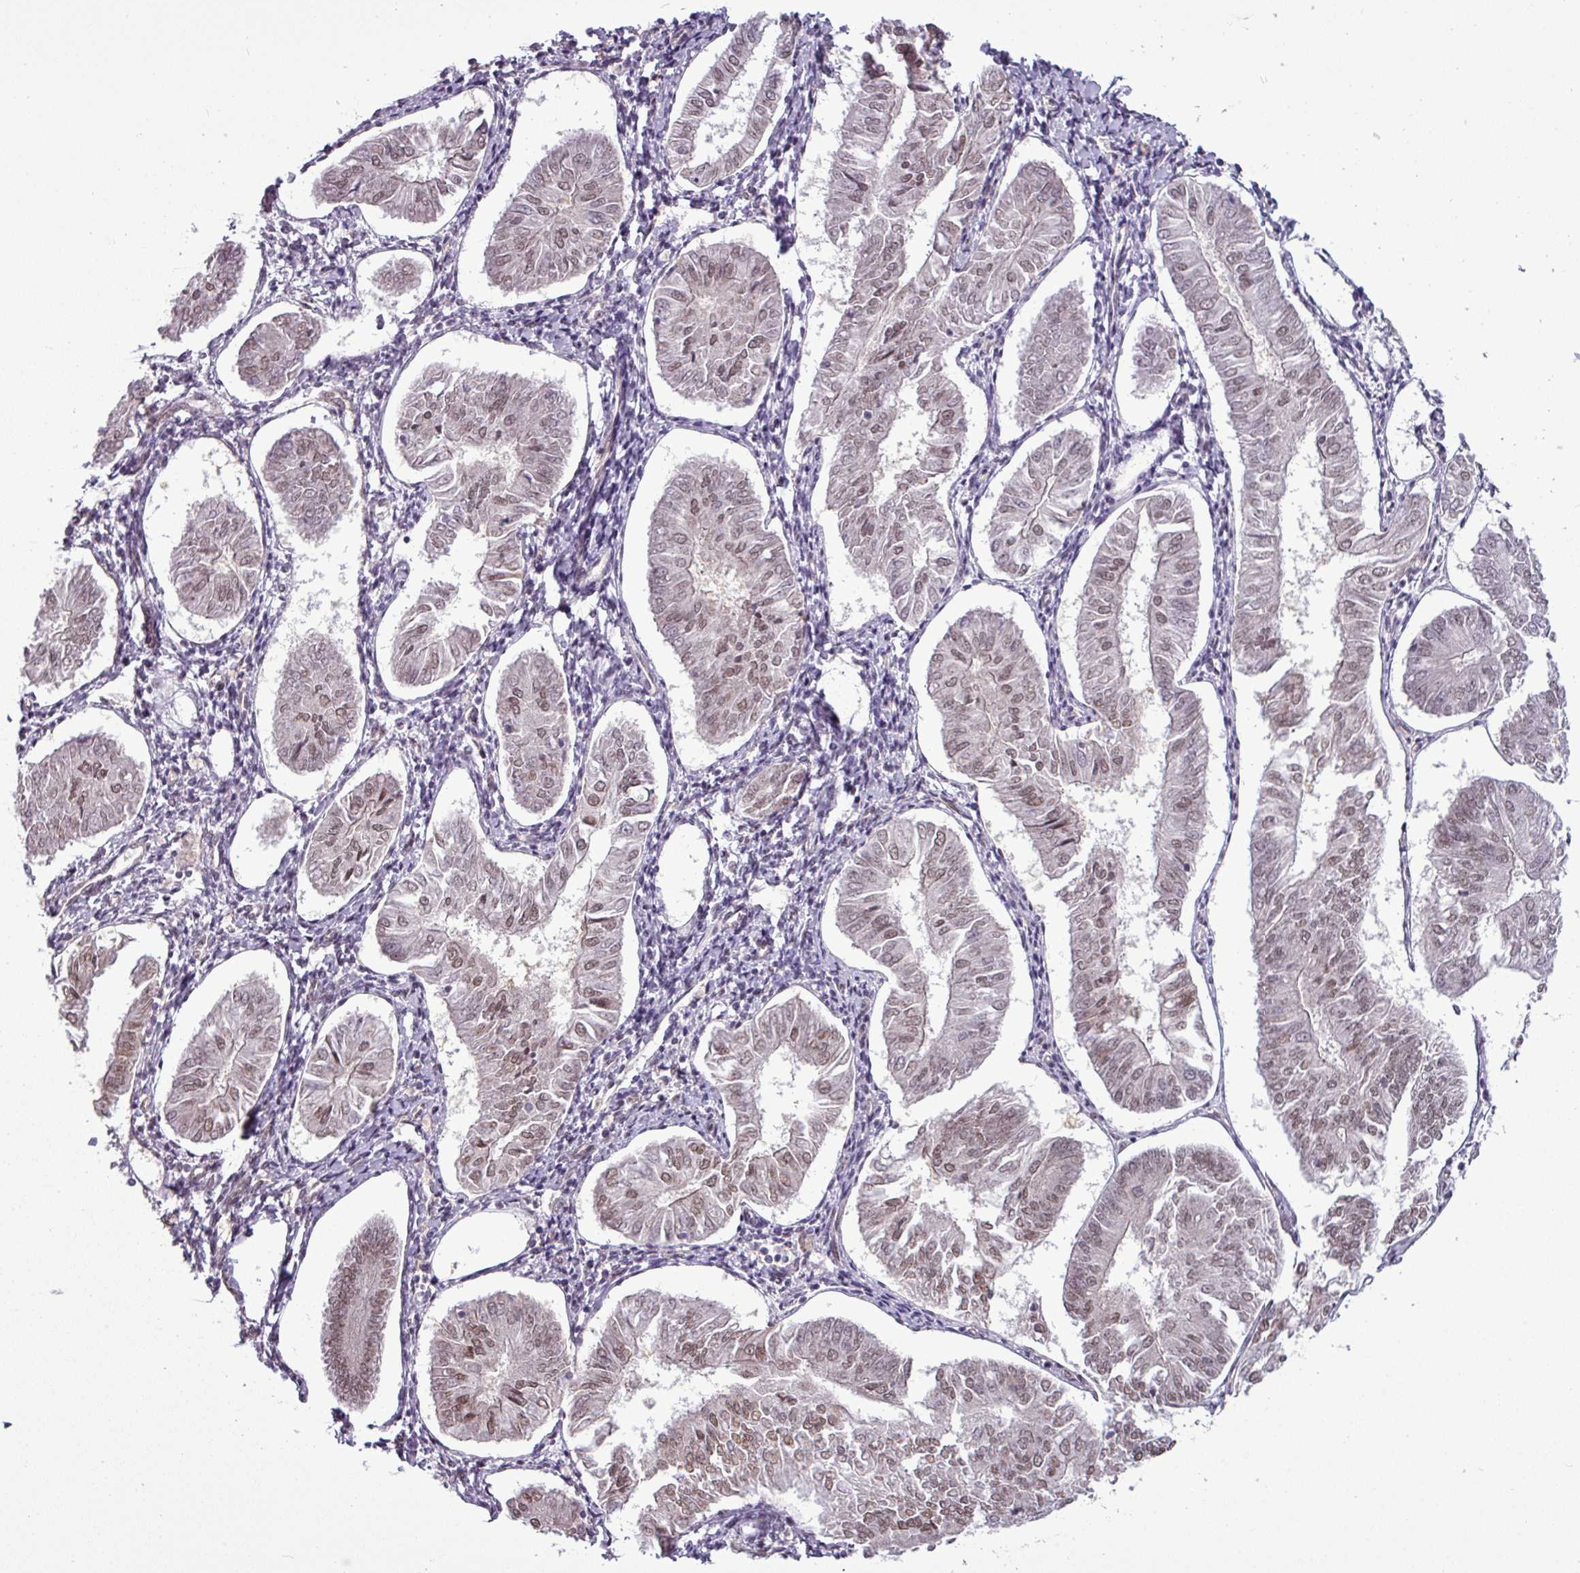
{"staining": {"intensity": "weak", "quantity": ">75%", "location": "nuclear"}, "tissue": "endometrial cancer", "cell_type": "Tumor cells", "image_type": "cancer", "snomed": [{"axis": "morphology", "description": "Adenocarcinoma, NOS"}, {"axis": "topography", "description": "Endometrium"}], "caption": "A brown stain shows weak nuclear positivity of a protein in human adenocarcinoma (endometrial) tumor cells.", "gene": "GPT2", "patient": {"sex": "female", "age": 58}}